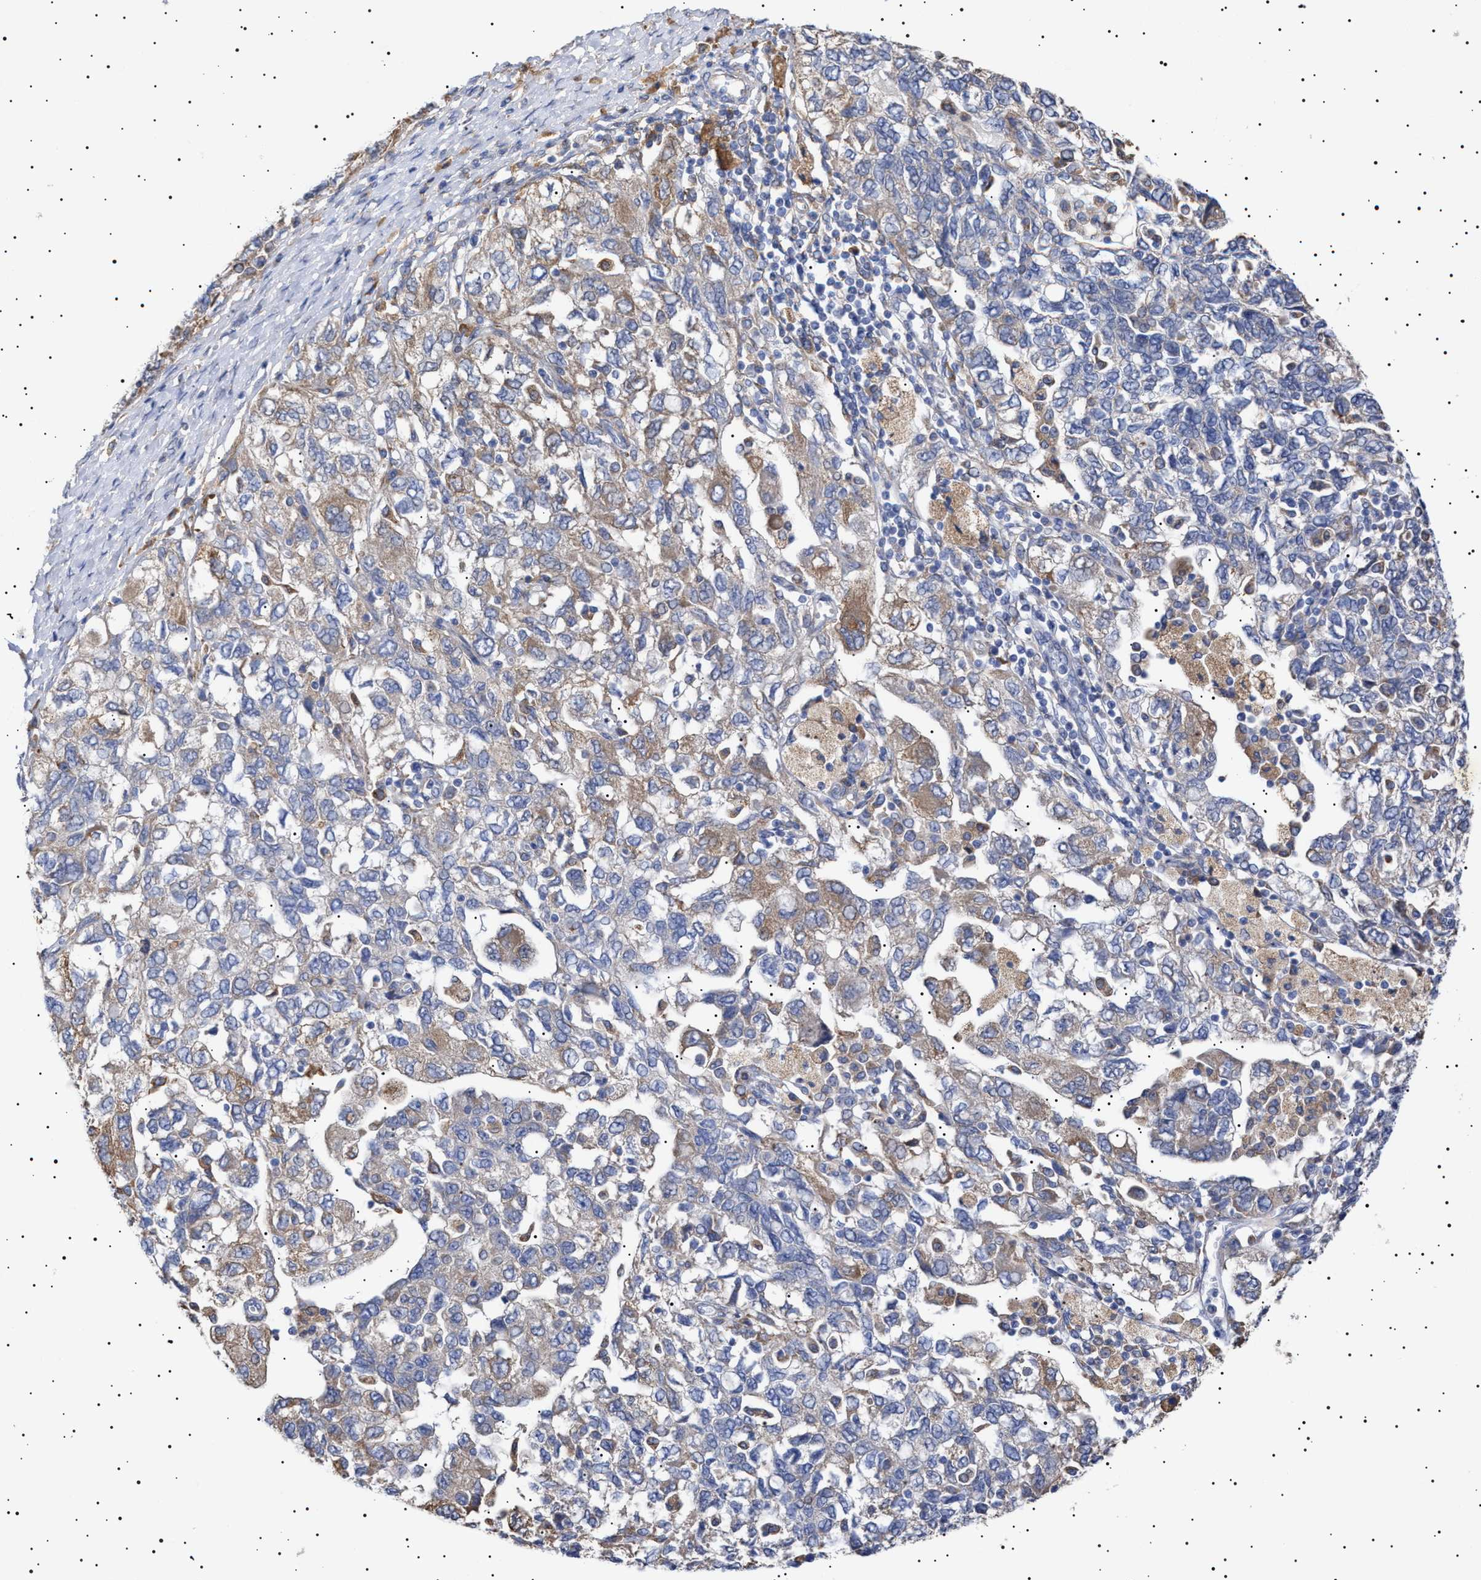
{"staining": {"intensity": "weak", "quantity": "25%-75%", "location": "cytoplasmic/membranous"}, "tissue": "ovarian cancer", "cell_type": "Tumor cells", "image_type": "cancer", "snomed": [{"axis": "morphology", "description": "Carcinoma, NOS"}, {"axis": "morphology", "description": "Cystadenocarcinoma, serous, NOS"}, {"axis": "topography", "description": "Ovary"}], "caption": "DAB (3,3'-diaminobenzidine) immunohistochemical staining of human ovarian cancer reveals weak cytoplasmic/membranous protein positivity in approximately 25%-75% of tumor cells.", "gene": "ERCC6L2", "patient": {"sex": "female", "age": 69}}